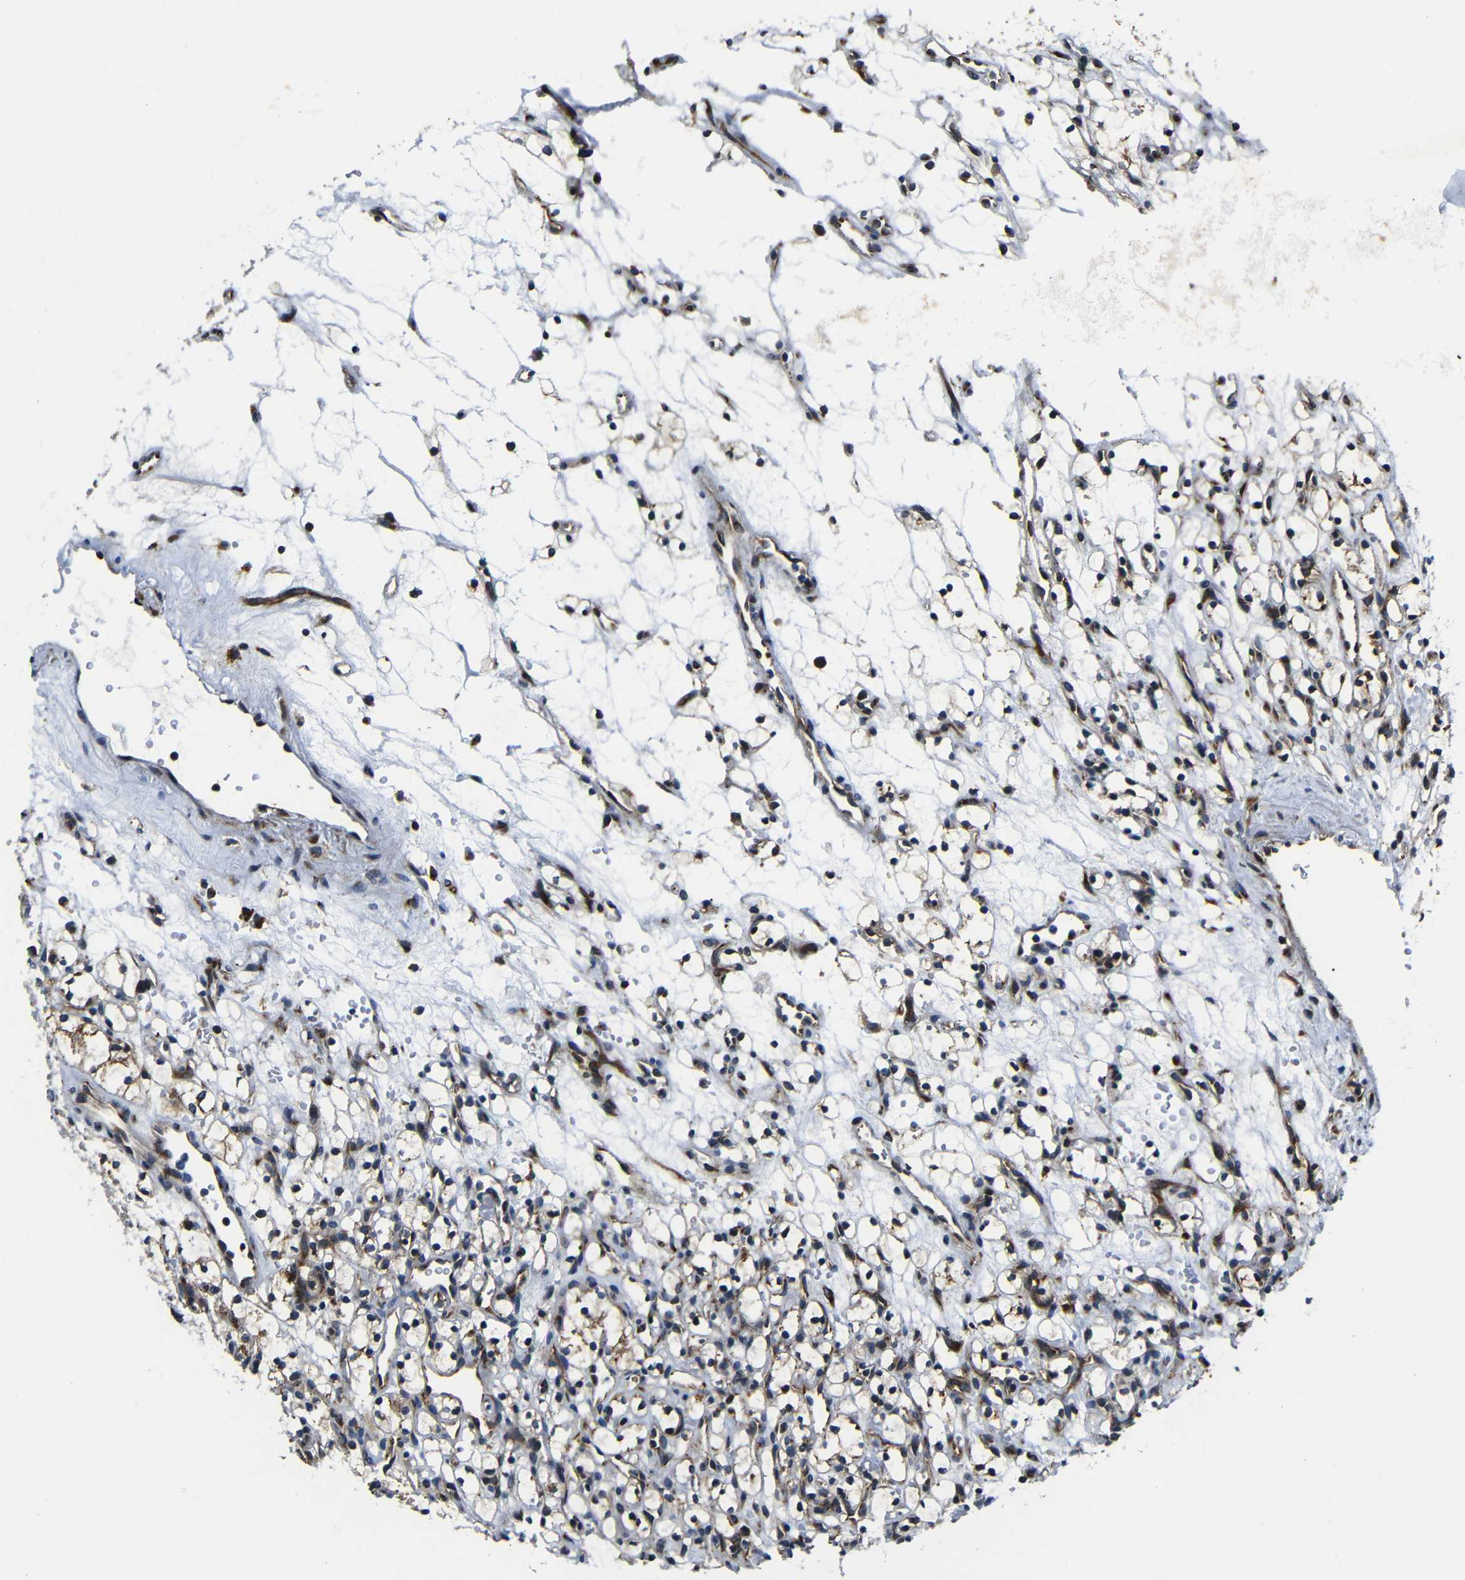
{"staining": {"intensity": "weak", "quantity": ">75%", "location": "cytoplasmic/membranous"}, "tissue": "renal cancer", "cell_type": "Tumor cells", "image_type": "cancer", "snomed": [{"axis": "morphology", "description": "Adenocarcinoma, NOS"}, {"axis": "topography", "description": "Kidney"}], "caption": "DAB immunohistochemical staining of human renal adenocarcinoma demonstrates weak cytoplasmic/membranous protein expression in approximately >75% of tumor cells.", "gene": "ABCE1", "patient": {"sex": "female", "age": 60}}